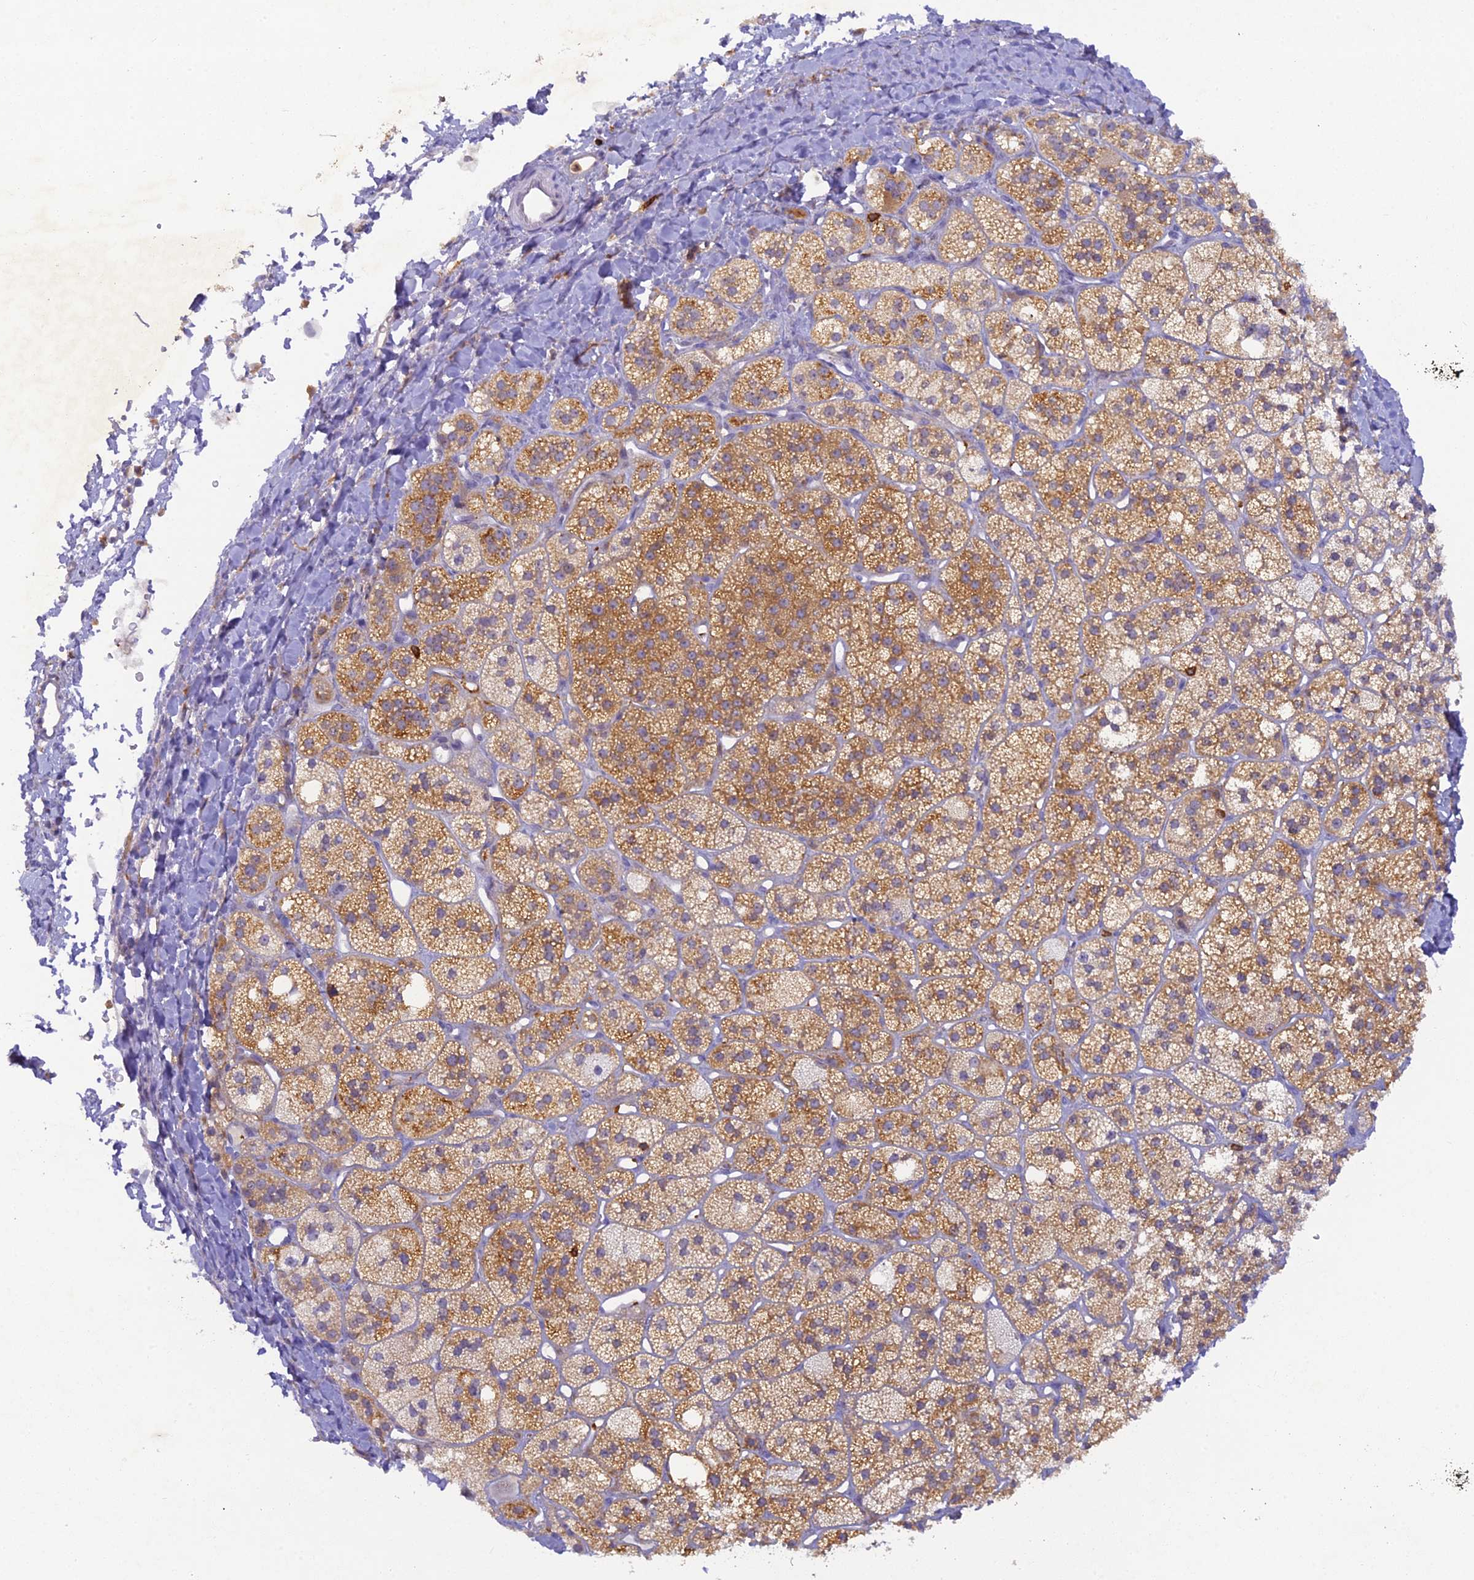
{"staining": {"intensity": "moderate", "quantity": ">75%", "location": "cytoplasmic/membranous"}, "tissue": "adrenal gland", "cell_type": "Glandular cells", "image_type": "normal", "snomed": [{"axis": "morphology", "description": "Normal tissue, NOS"}, {"axis": "topography", "description": "Adrenal gland"}], "caption": "IHC histopathology image of normal adrenal gland: adrenal gland stained using immunohistochemistry shows medium levels of moderate protein expression localized specifically in the cytoplasmic/membranous of glandular cells, appearing as a cytoplasmic/membranous brown color.", "gene": "FYB1", "patient": {"sex": "male", "age": 61}}